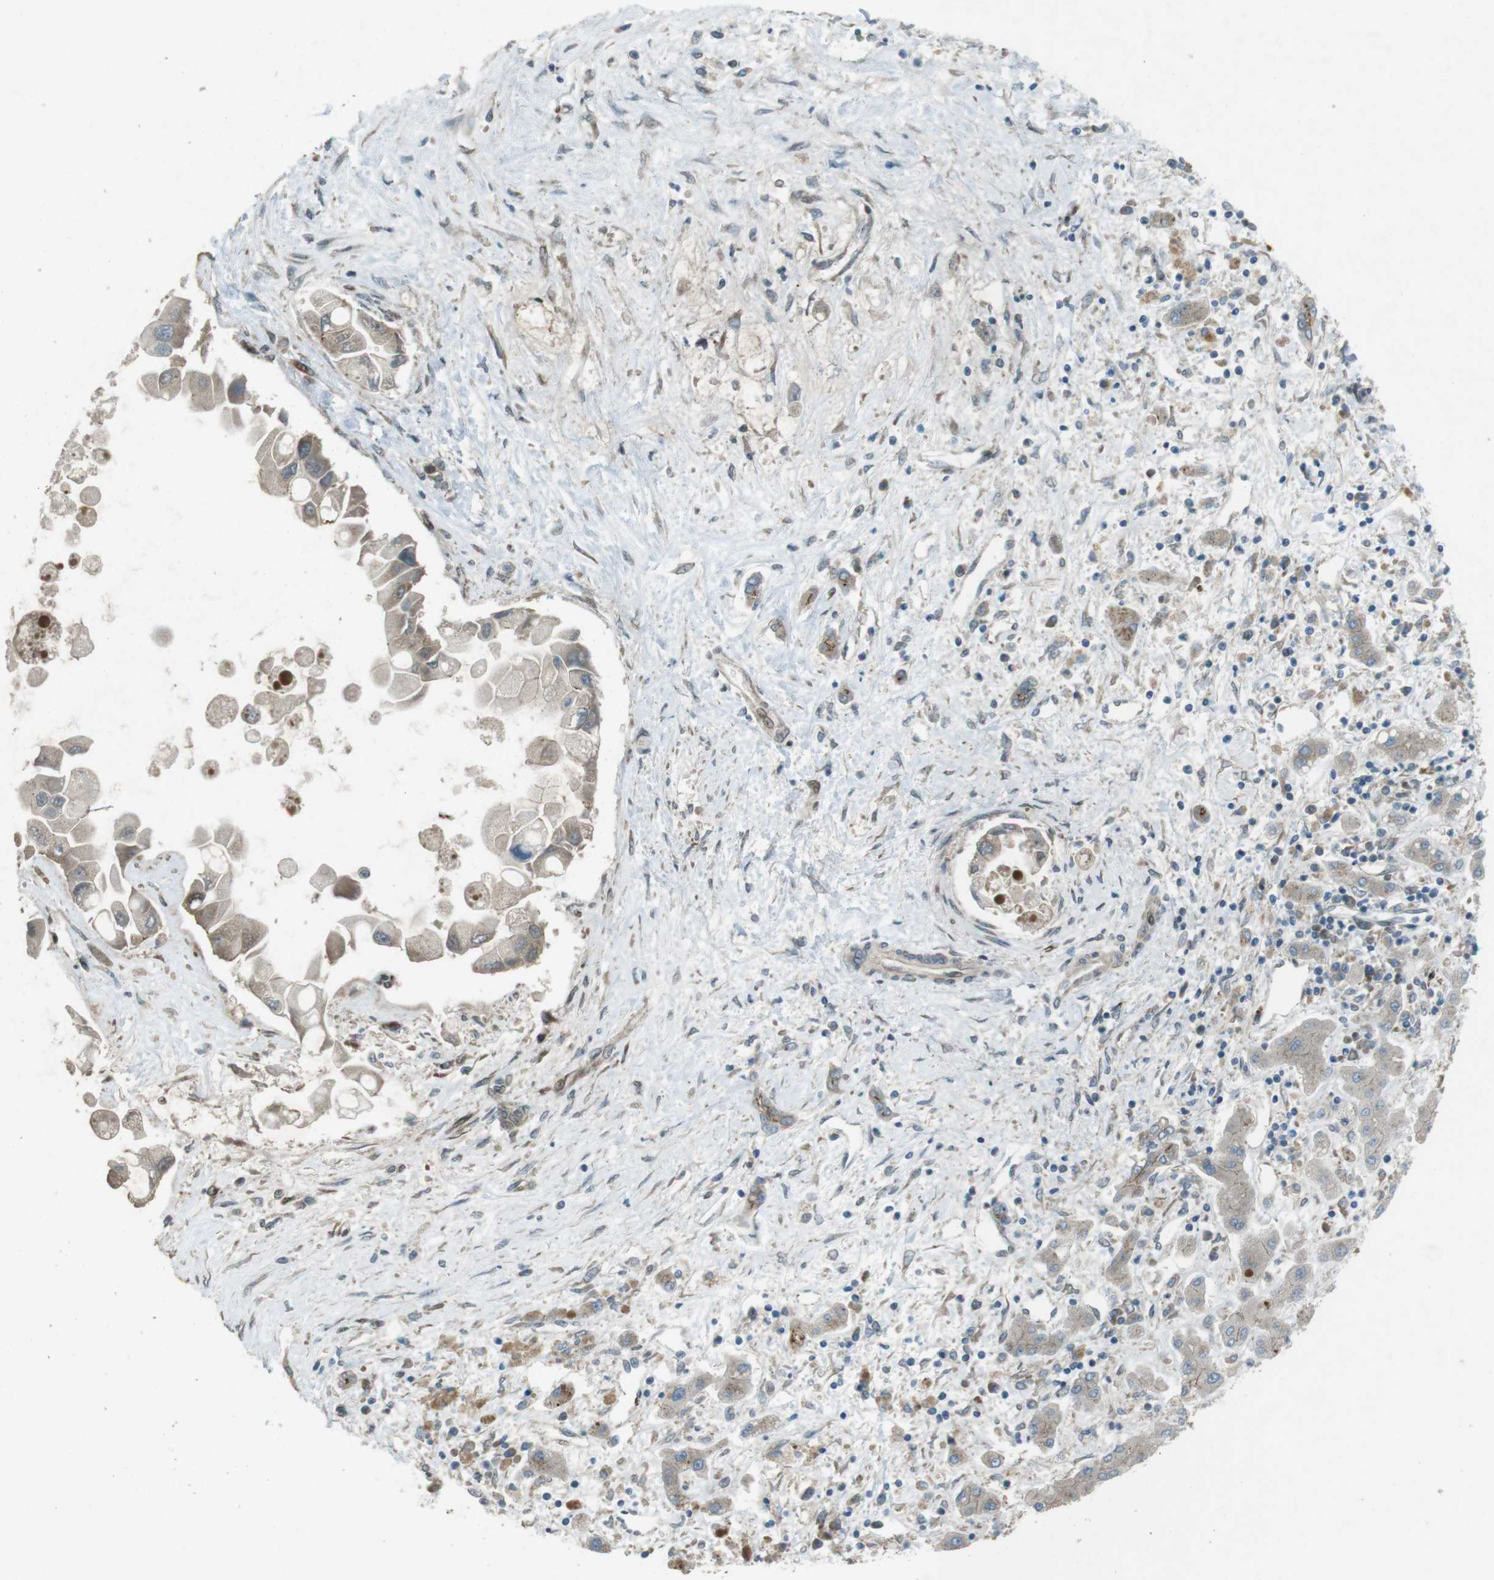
{"staining": {"intensity": "negative", "quantity": "none", "location": "none"}, "tissue": "liver cancer", "cell_type": "Tumor cells", "image_type": "cancer", "snomed": [{"axis": "morphology", "description": "Cholangiocarcinoma"}, {"axis": "topography", "description": "Liver"}], "caption": "This is a histopathology image of immunohistochemistry (IHC) staining of liver cancer (cholangiocarcinoma), which shows no expression in tumor cells.", "gene": "ZNF330", "patient": {"sex": "male", "age": 50}}